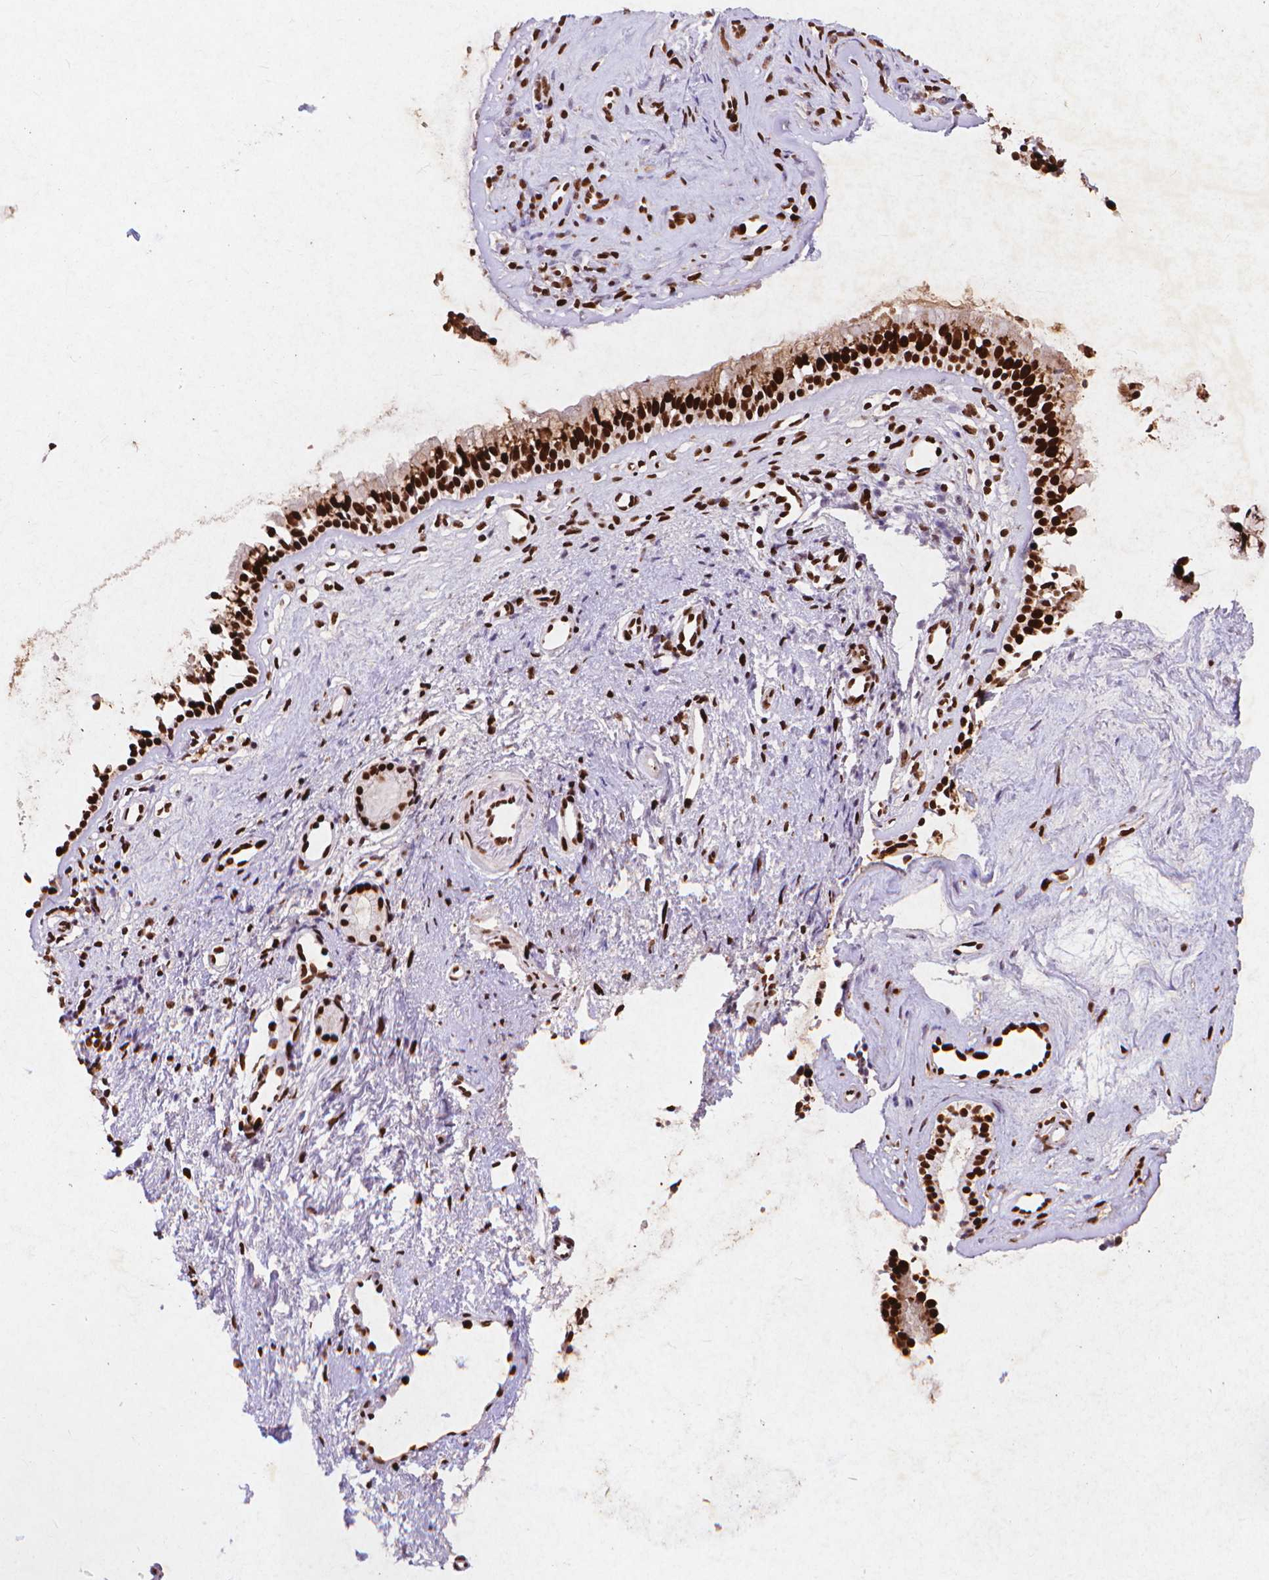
{"staining": {"intensity": "strong", "quantity": ">75%", "location": "nuclear"}, "tissue": "nasopharynx", "cell_type": "Respiratory epithelial cells", "image_type": "normal", "snomed": [{"axis": "morphology", "description": "Normal tissue, NOS"}, {"axis": "topography", "description": "Nasopharynx"}], "caption": "Brown immunohistochemical staining in unremarkable human nasopharynx displays strong nuclear positivity in approximately >75% of respiratory epithelial cells. (DAB (3,3'-diaminobenzidine) IHC, brown staining for protein, blue staining for nuclei).", "gene": "CITED2", "patient": {"sex": "female", "age": 52}}